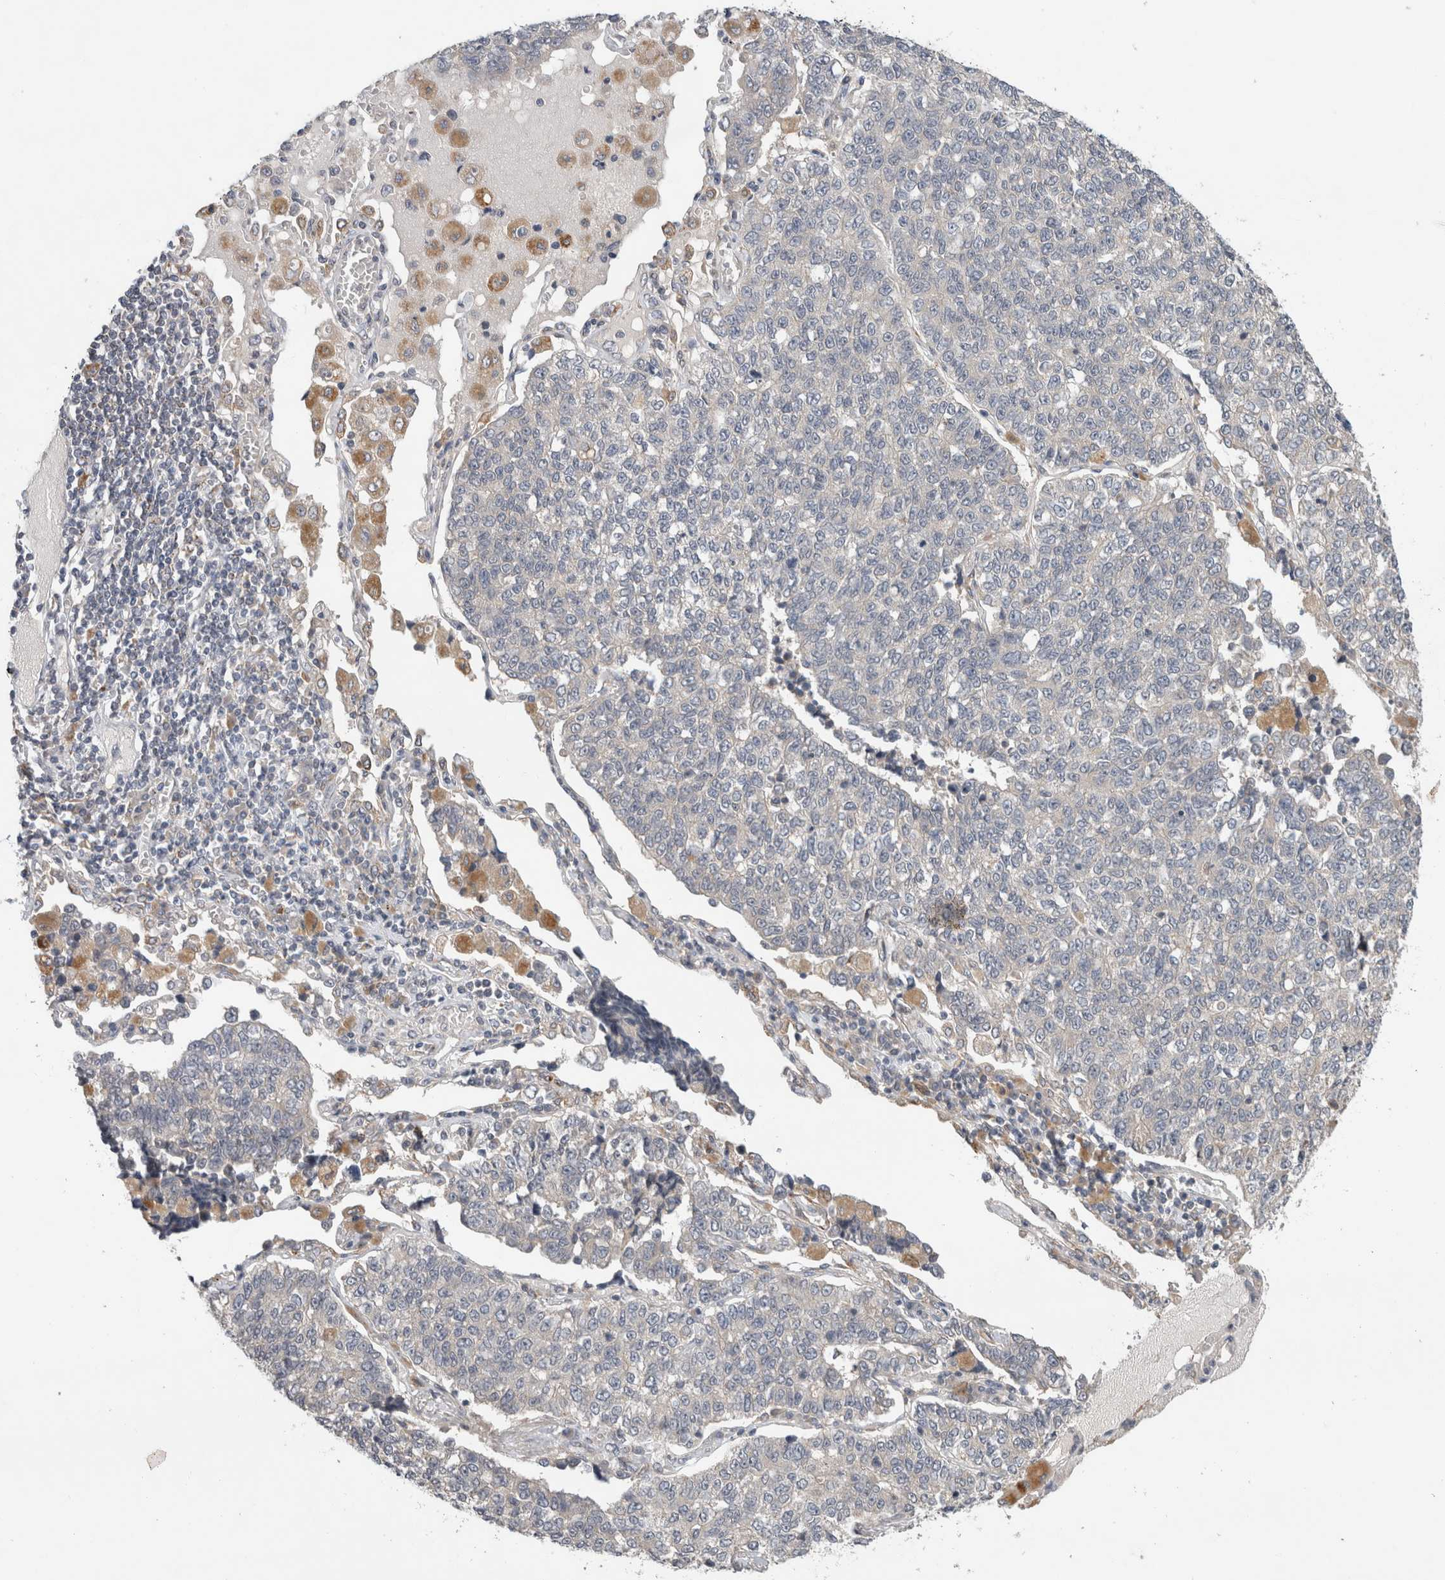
{"staining": {"intensity": "negative", "quantity": "none", "location": "none"}, "tissue": "lung cancer", "cell_type": "Tumor cells", "image_type": "cancer", "snomed": [{"axis": "morphology", "description": "Adenocarcinoma, NOS"}, {"axis": "topography", "description": "Lung"}], "caption": "DAB (3,3'-diaminobenzidine) immunohistochemical staining of human lung cancer (adenocarcinoma) reveals no significant positivity in tumor cells. (DAB (3,3'-diaminobenzidine) IHC with hematoxylin counter stain).", "gene": "SGK1", "patient": {"sex": "male", "age": 49}}